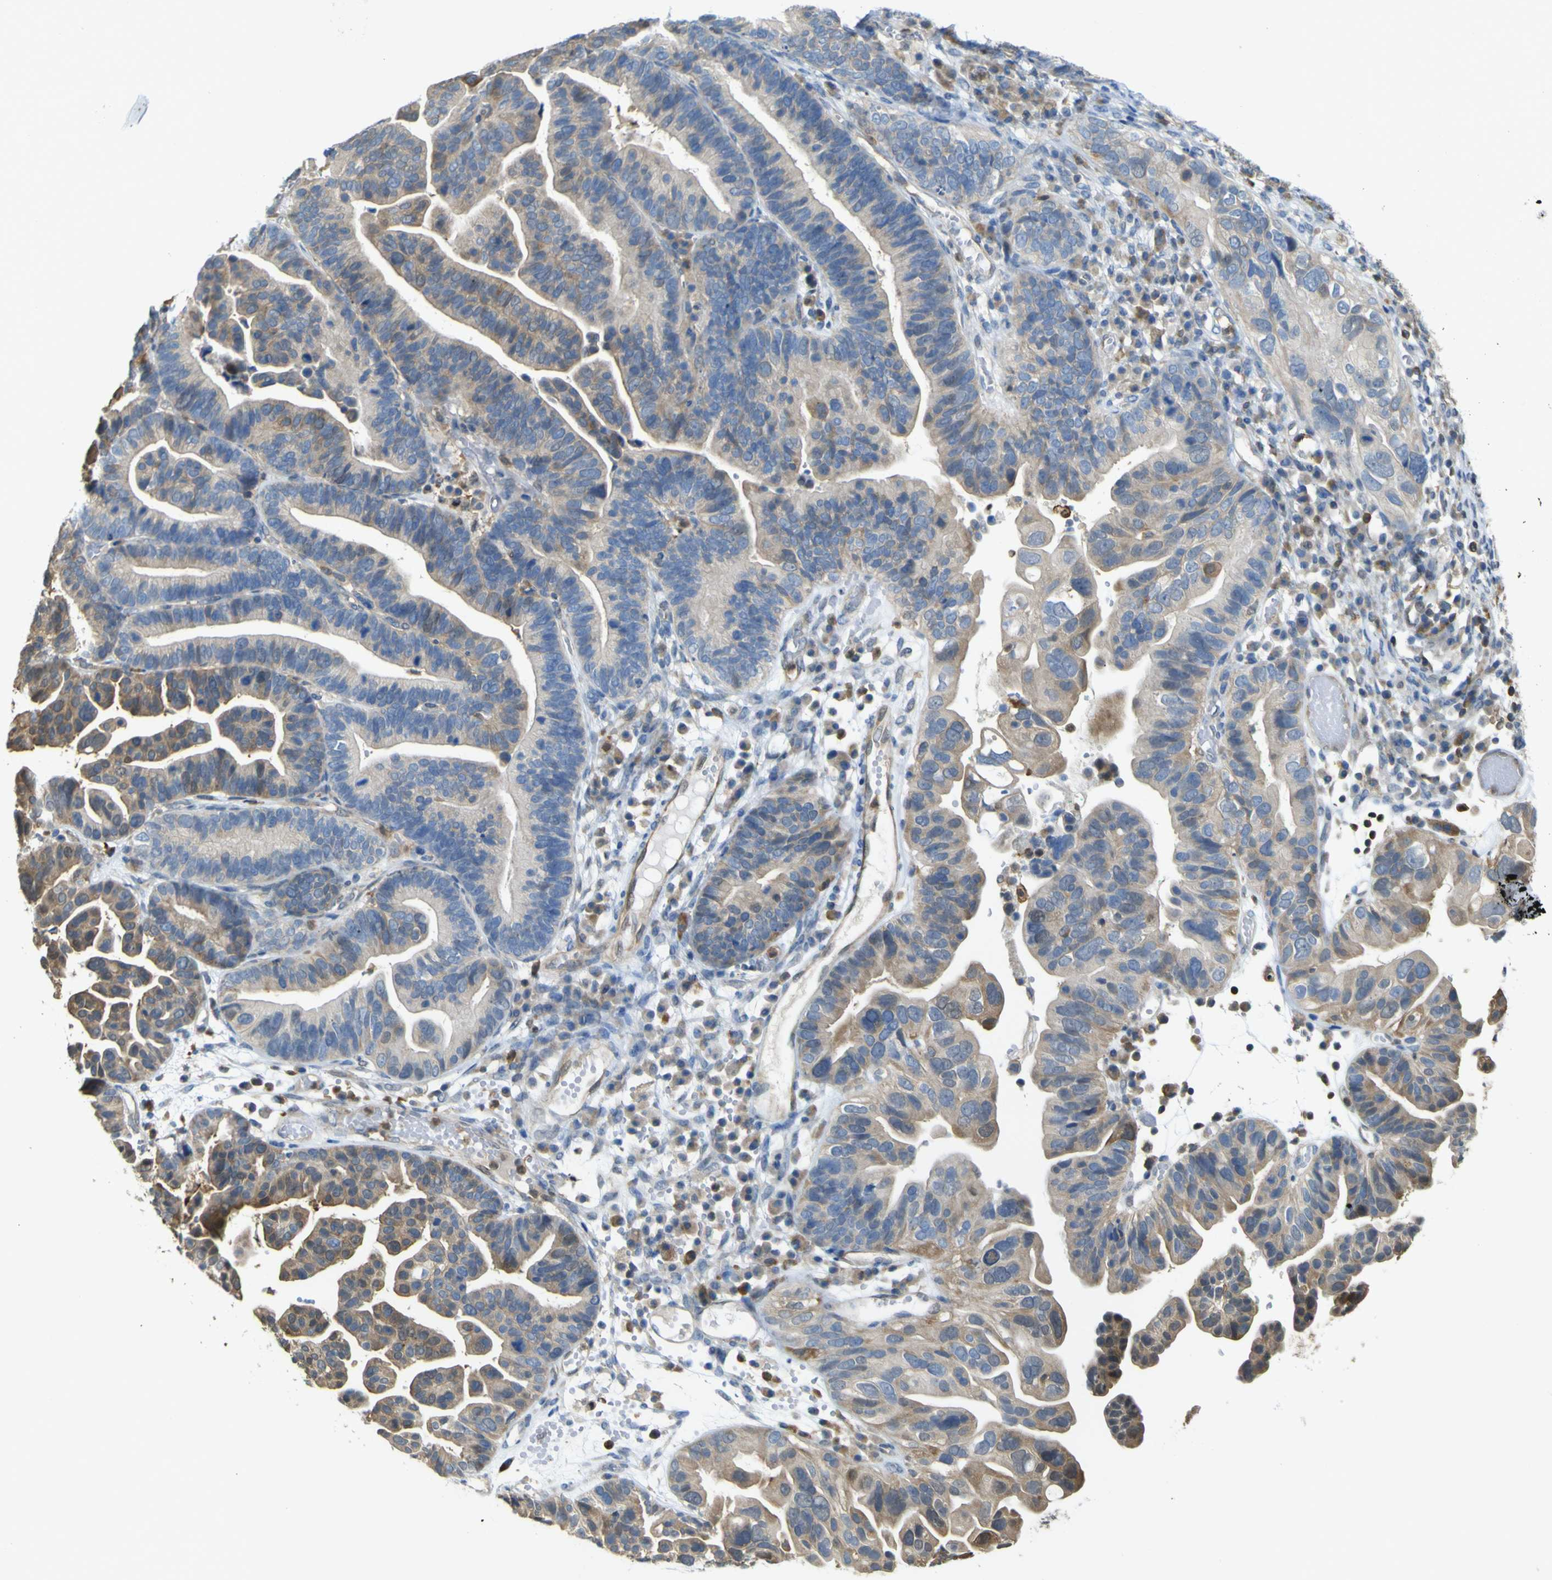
{"staining": {"intensity": "moderate", "quantity": "25%-75%", "location": "cytoplasmic/membranous"}, "tissue": "ovarian cancer", "cell_type": "Tumor cells", "image_type": "cancer", "snomed": [{"axis": "morphology", "description": "Cystadenocarcinoma, serous, NOS"}, {"axis": "topography", "description": "Ovary"}], "caption": "A medium amount of moderate cytoplasmic/membranous positivity is seen in approximately 25%-75% of tumor cells in serous cystadenocarcinoma (ovarian) tissue.", "gene": "ABHD3", "patient": {"sex": "female", "age": 56}}